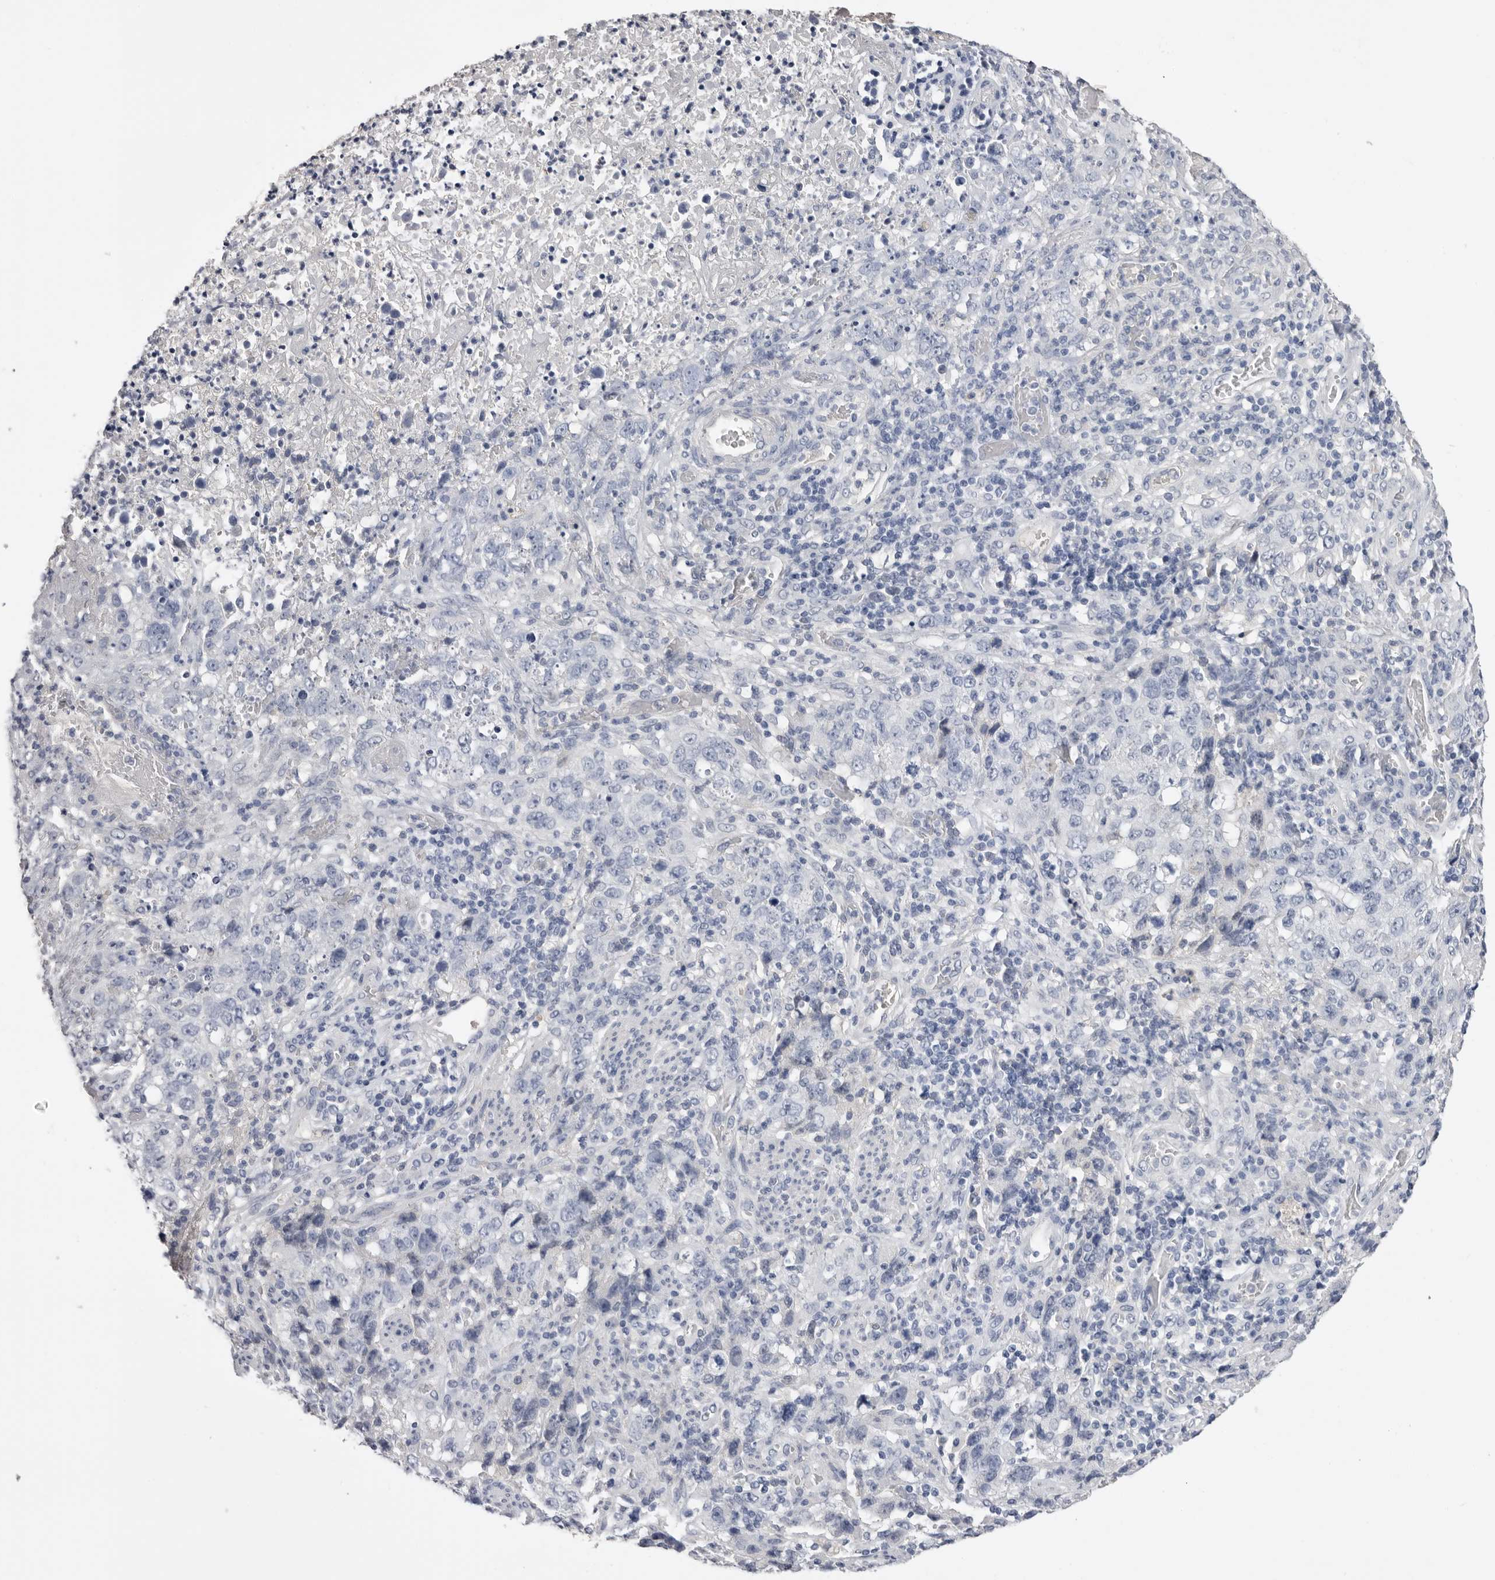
{"staining": {"intensity": "negative", "quantity": "none", "location": "none"}, "tissue": "stomach cancer", "cell_type": "Tumor cells", "image_type": "cancer", "snomed": [{"axis": "morphology", "description": "Adenocarcinoma, NOS"}, {"axis": "topography", "description": "Stomach"}], "caption": "The micrograph reveals no staining of tumor cells in stomach adenocarcinoma.", "gene": "APOA2", "patient": {"sex": "male", "age": 48}}